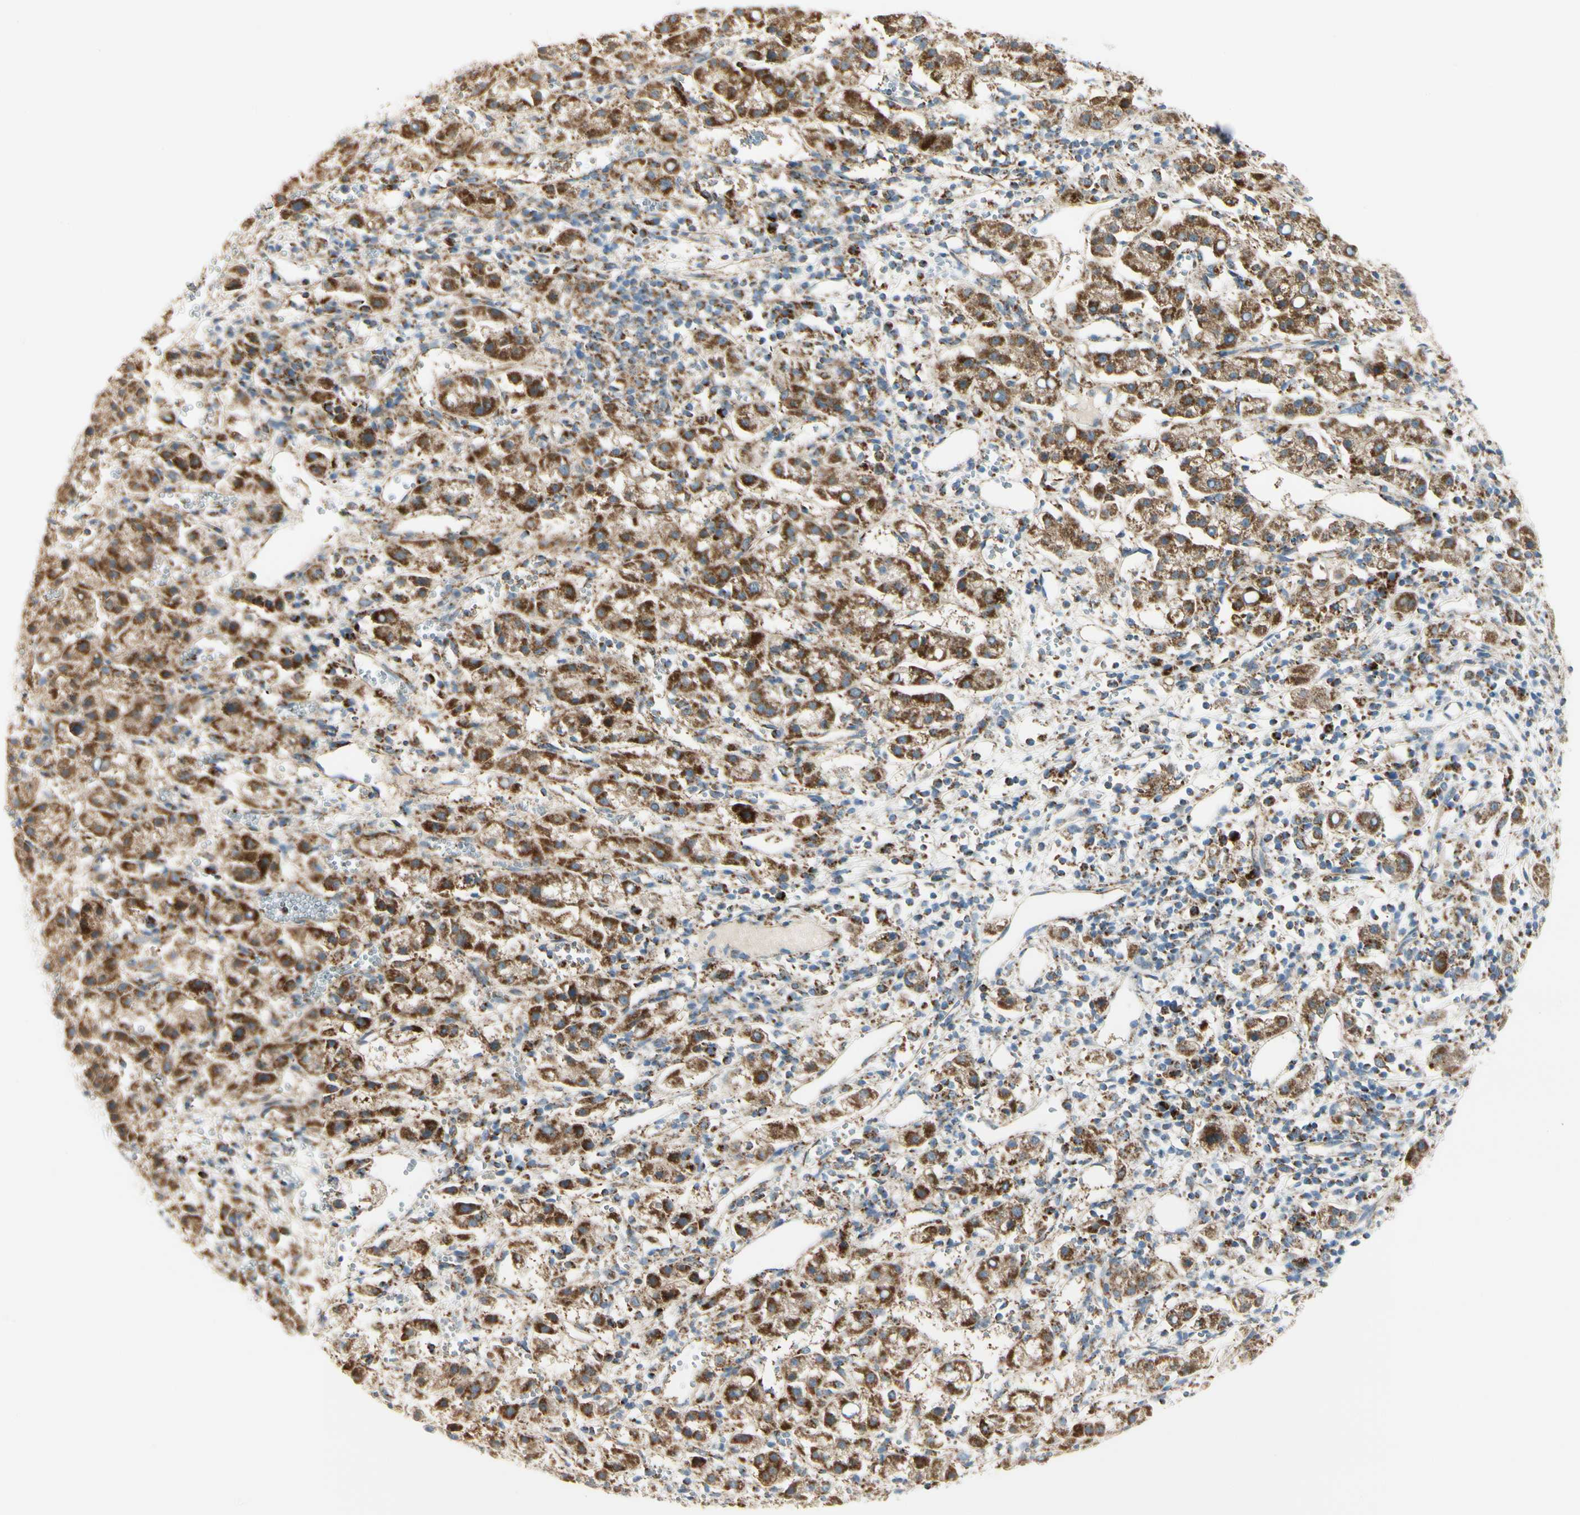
{"staining": {"intensity": "strong", "quantity": ">75%", "location": "cytoplasmic/membranous"}, "tissue": "liver cancer", "cell_type": "Tumor cells", "image_type": "cancer", "snomed": [{"axis": "morphology", "description": "Carcinoma, Hepatocellular, NOS"}, {"axis": "topography", "description": "Liver"}], "caption": "DAB immunohistochemical staining of human liver hepatocellular carcinoma demonstrates strong cytoplasmic/membranous protein positivity in approximately >75% of tumor cells.", "gene": "TBC1D10A", "patient": {"sex": "female", "age": 58}}